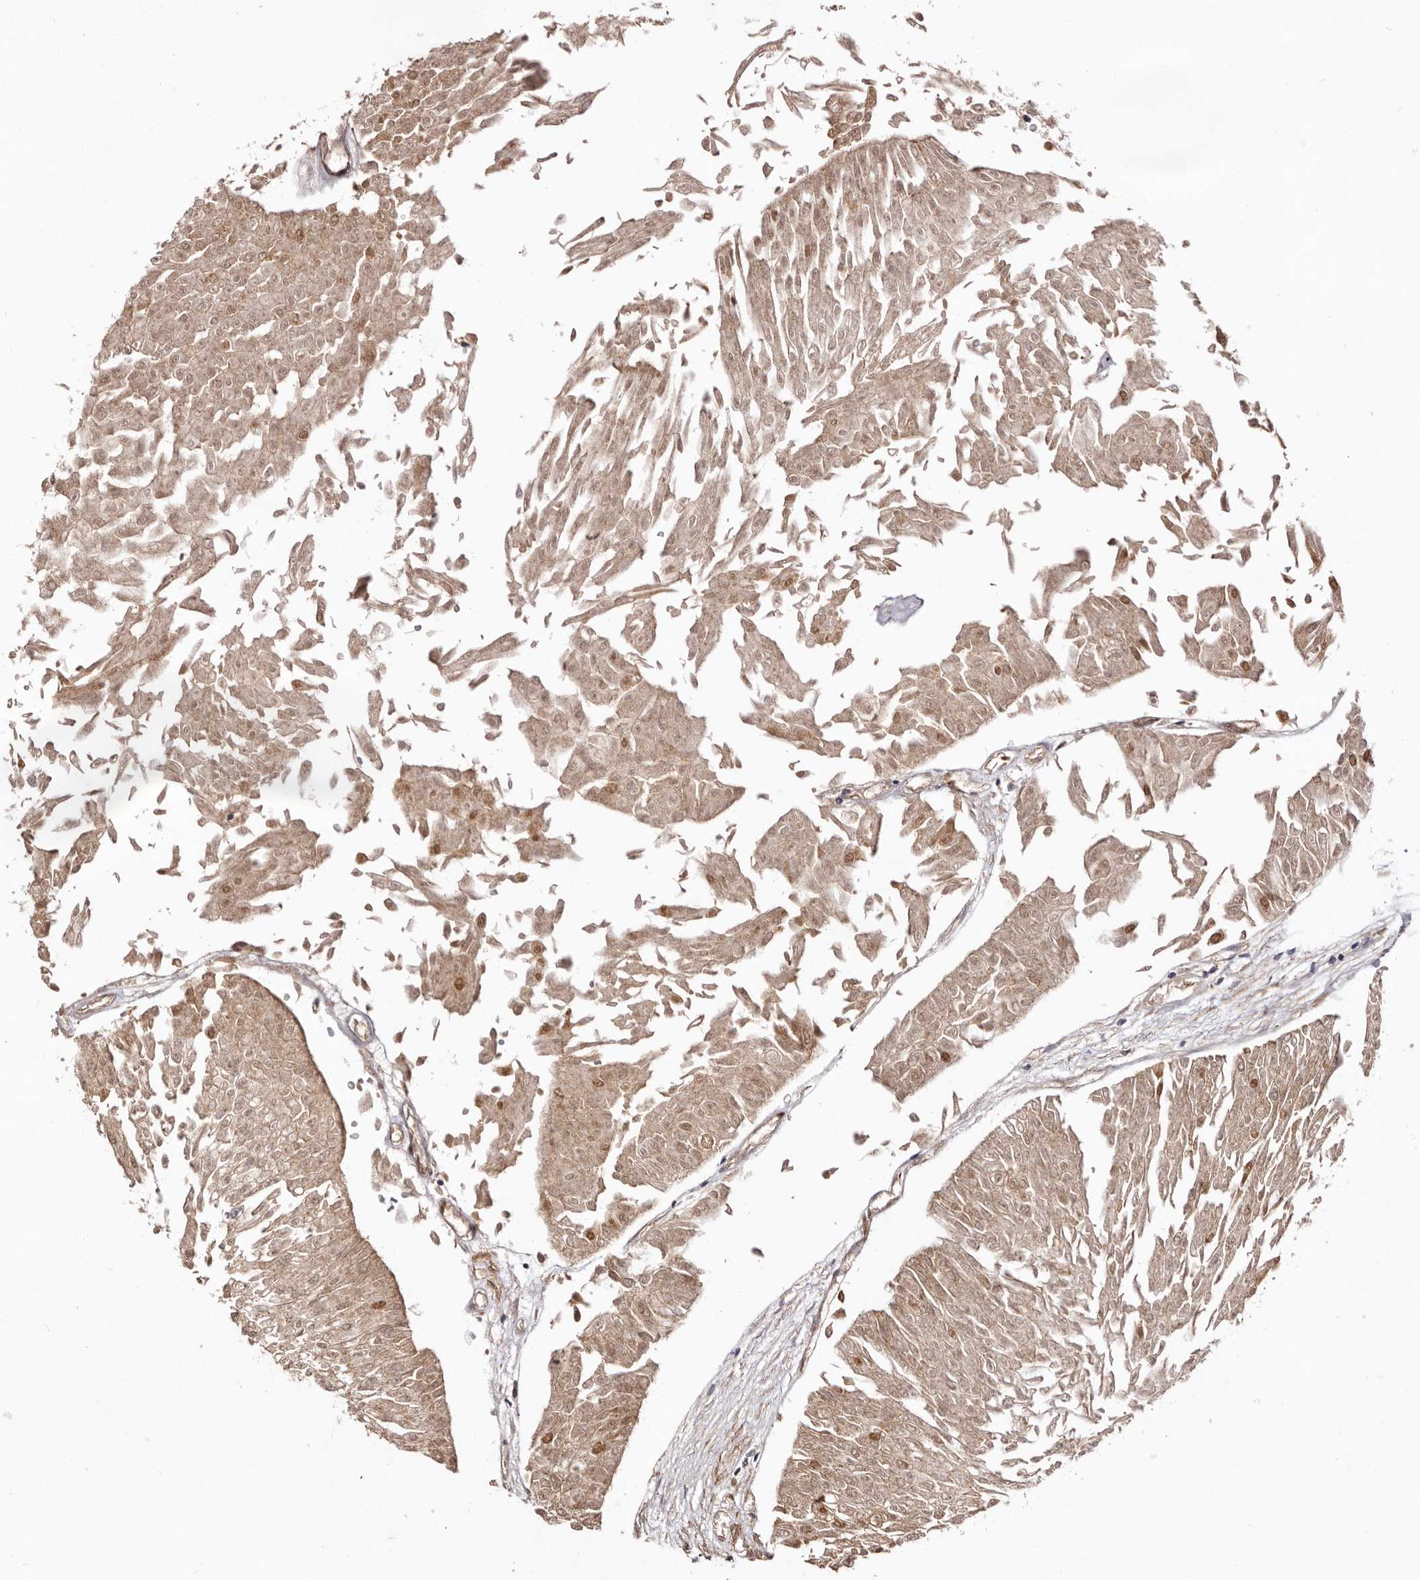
{"staining": {"intensity": "weak", "quantity": ">75%", "location": "cytoplasmic/membranous,nuclear"}, "tissue": "urothelial cancer", "cell_type": "Tumor cells", "image_type": "cancer", "snomed": [{"axis": "morphology", "description": "Urothelial carcinoma, Low grade"}, {"axis": "topography", "description": "Urinary bladder"}], "caption": "A brown stain highlights weak cytoplasmic/membranous and nuclear staining of a protein in low-grade urothelial carcinoma tumor cells.", "gene": "NOTCH1", "patient": {"sex": "male", "age": 67}}